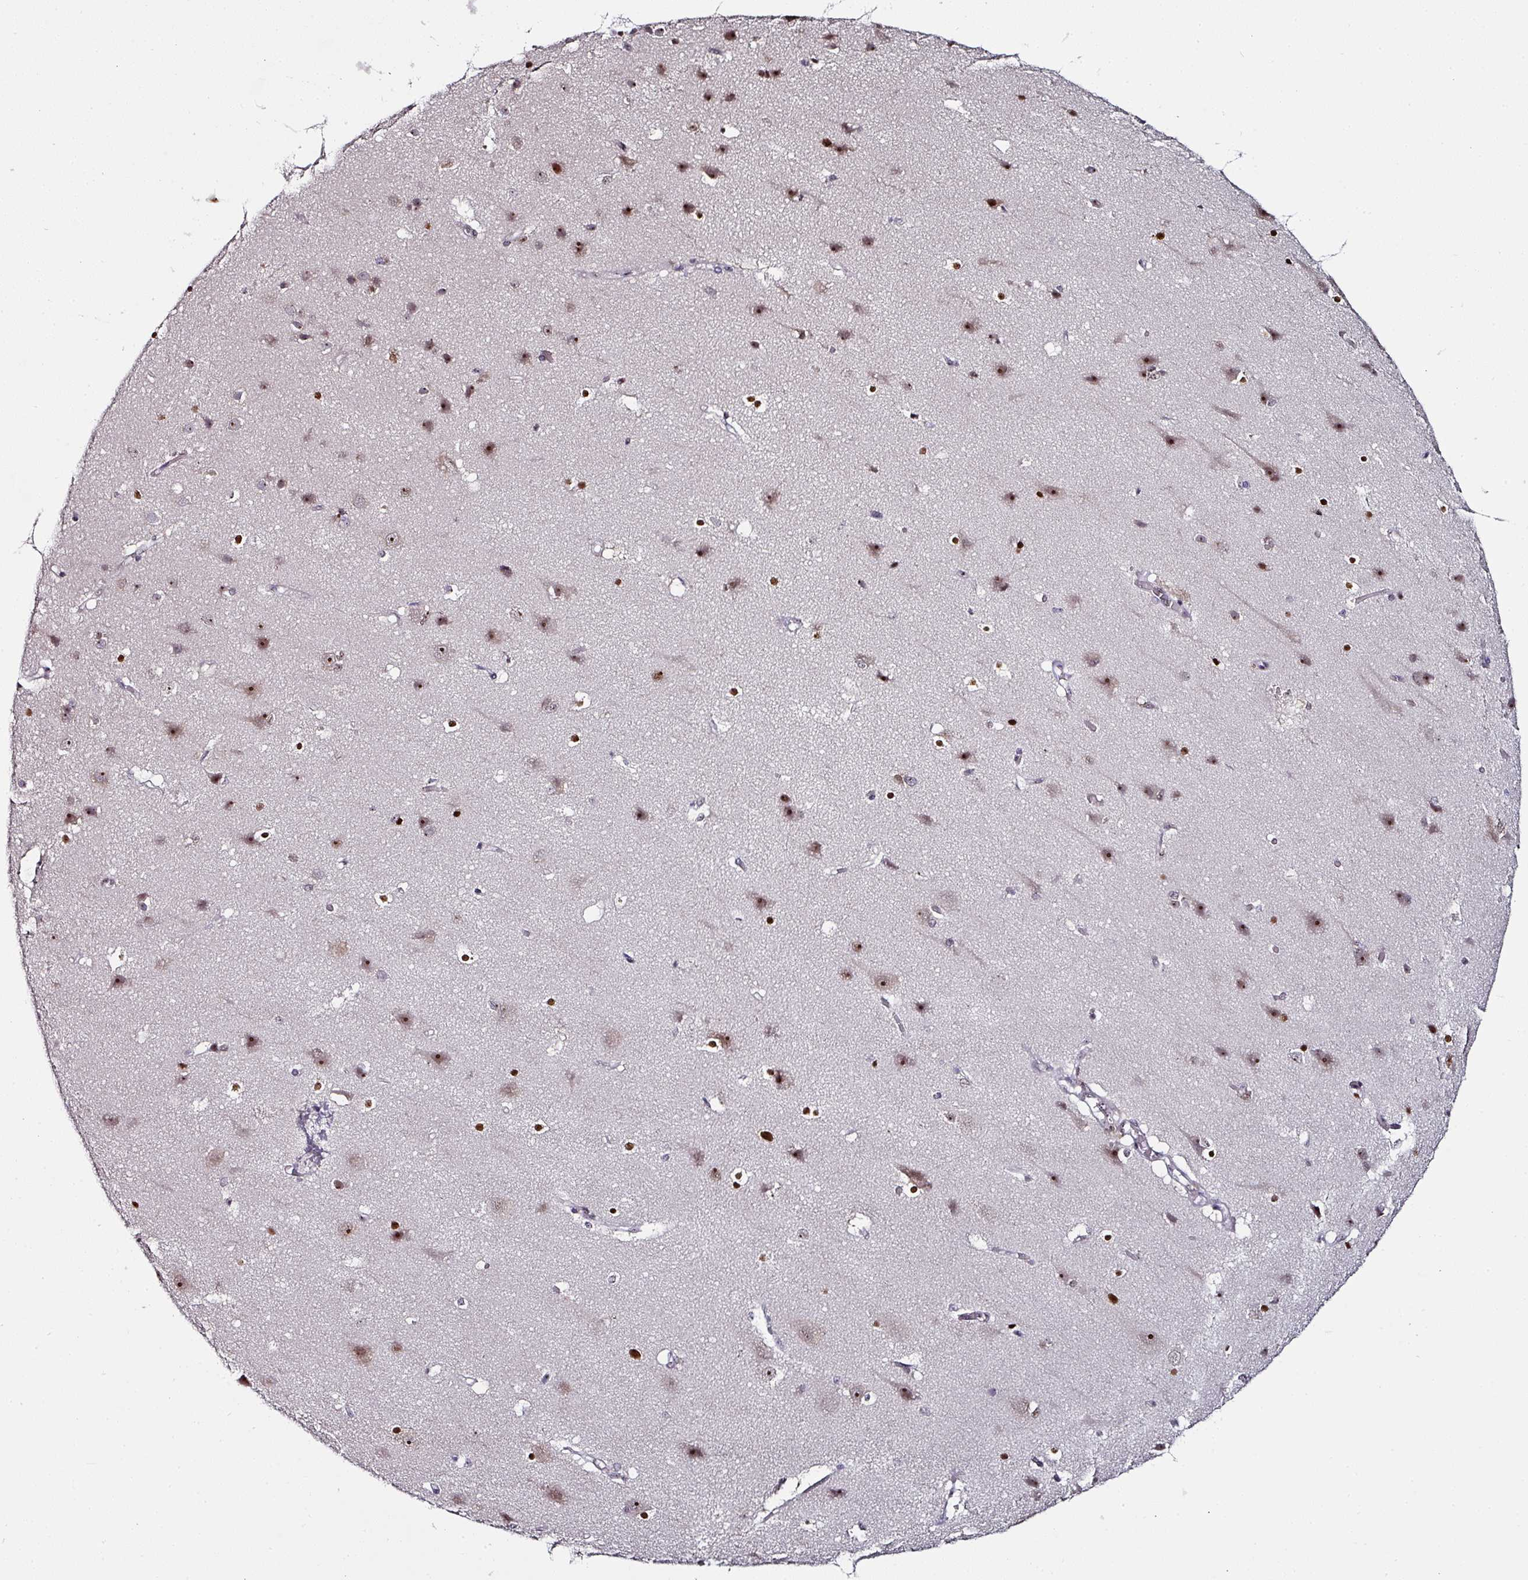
{"staining": {"intensity": "weak", "quantity": "<25%", "location": "nuclear"}, "tissue": "cerebral cortex", "cell_type": "Endothelial cells", "image_type": "normal", "snomed": [{"axis": "morphology", "description": "Normal tissue, NOS"}, {"axis": "topography", "description": "Cerebral cortex"}], "caption": "This is a micrograph of immunohistochemistry (IHC) staining of benign cerebral cortex, which shows no expression in endothelial cells.", "gene": "NACC2", "patient": {"sex": "male", "age": 37}}